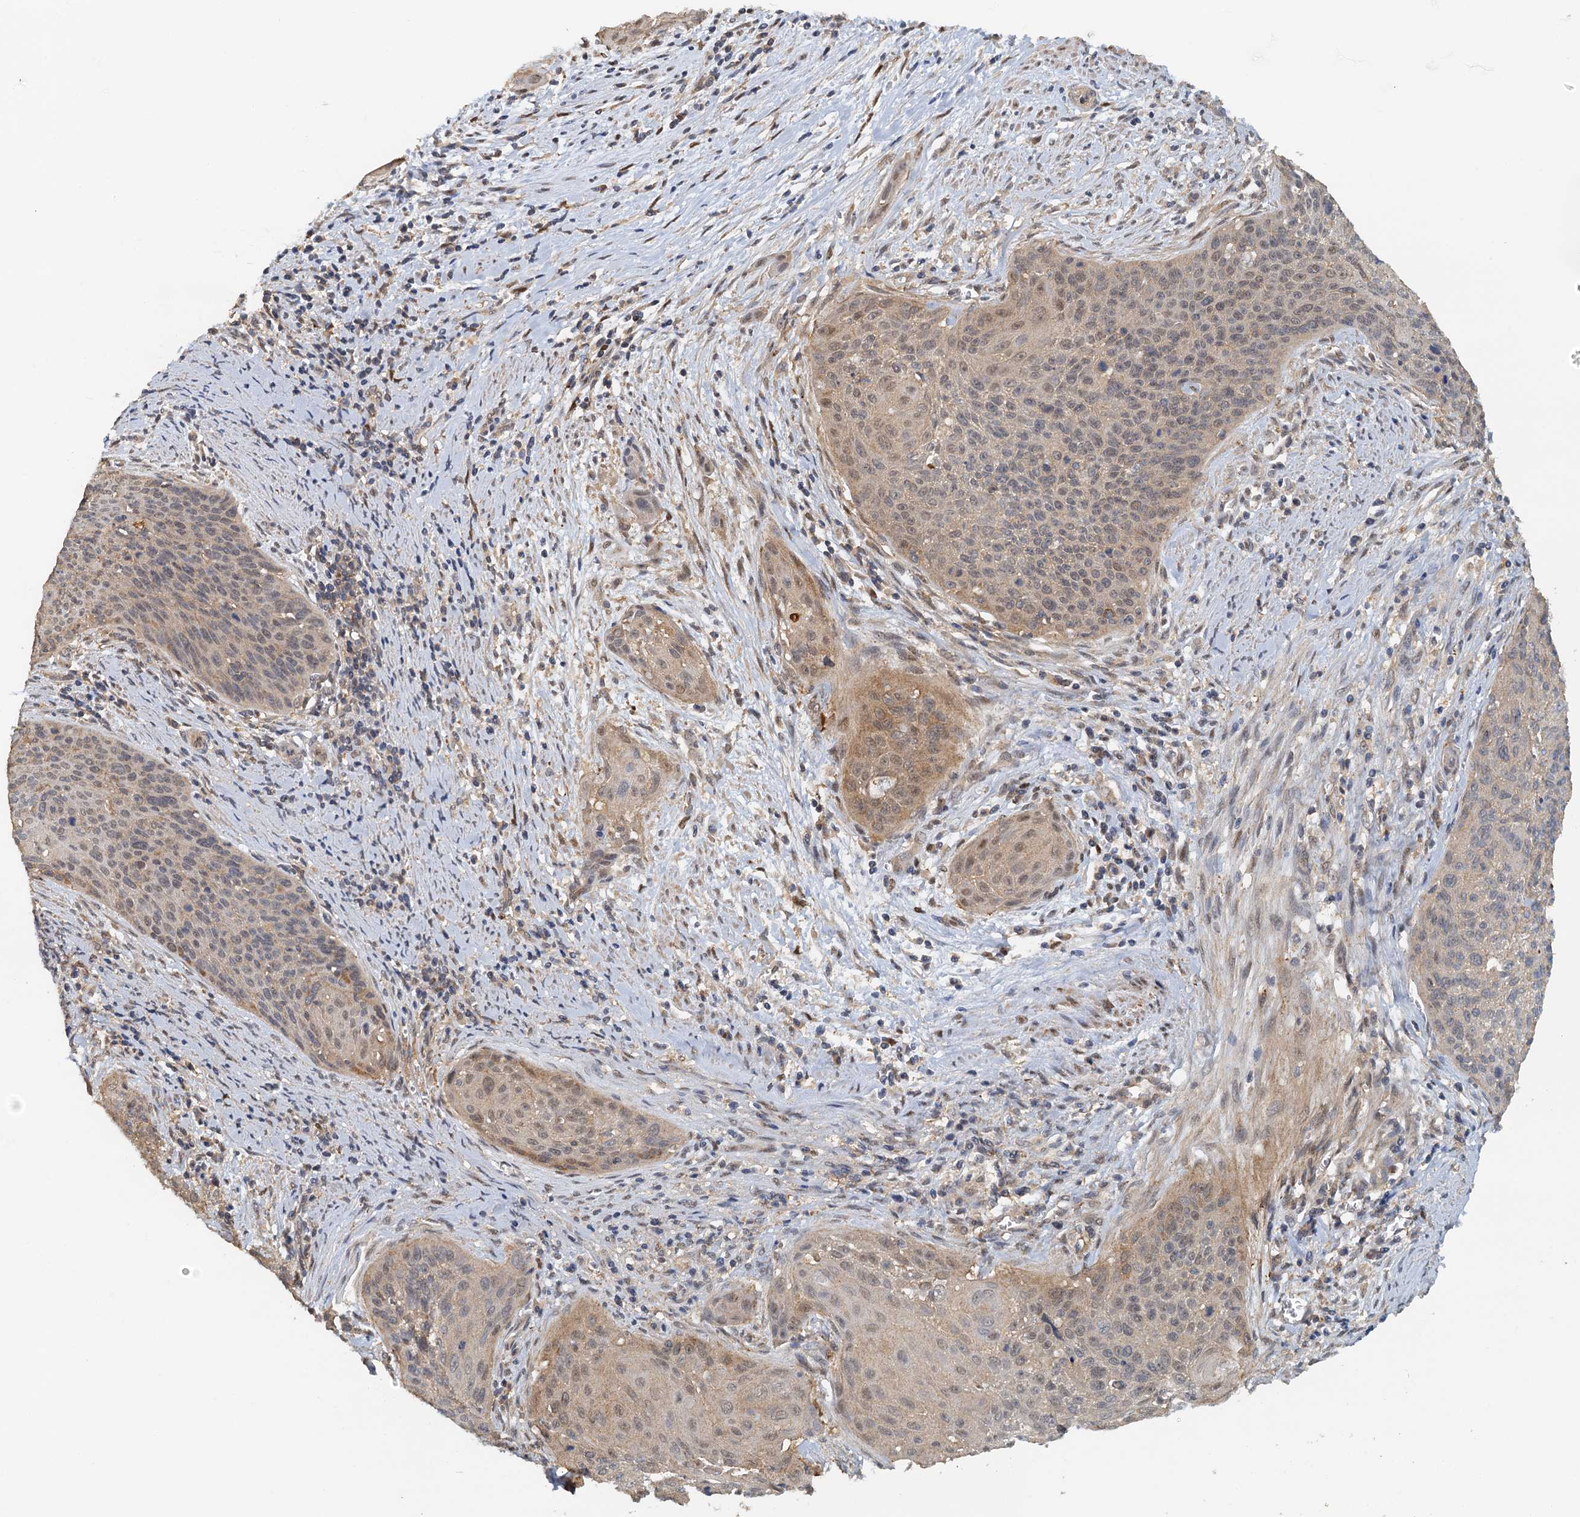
{"staining": {"intensity": "weak", "quantity": "25%-75%", "location": "cytoplasmic/membranous,nuclear"}, "tissue": "cervical cancer", "cell_type": "Tumor cells", "image_type": "cancer", "snomed": [{"axis": "morphology", "description": "Squamous cell carcinoma, NOS"}, {"axis": "topography", "description": "Cervix"}], "caption": "Brown immunohistochemical staining in human squamous cell carcinoma (cervical) displays weak cytoplasmic/membranous and nuclear staining in approximately 25%-75% of tumor cells.", "gene": "UBL7", "patient": {"sex": "female", "age": 55}}